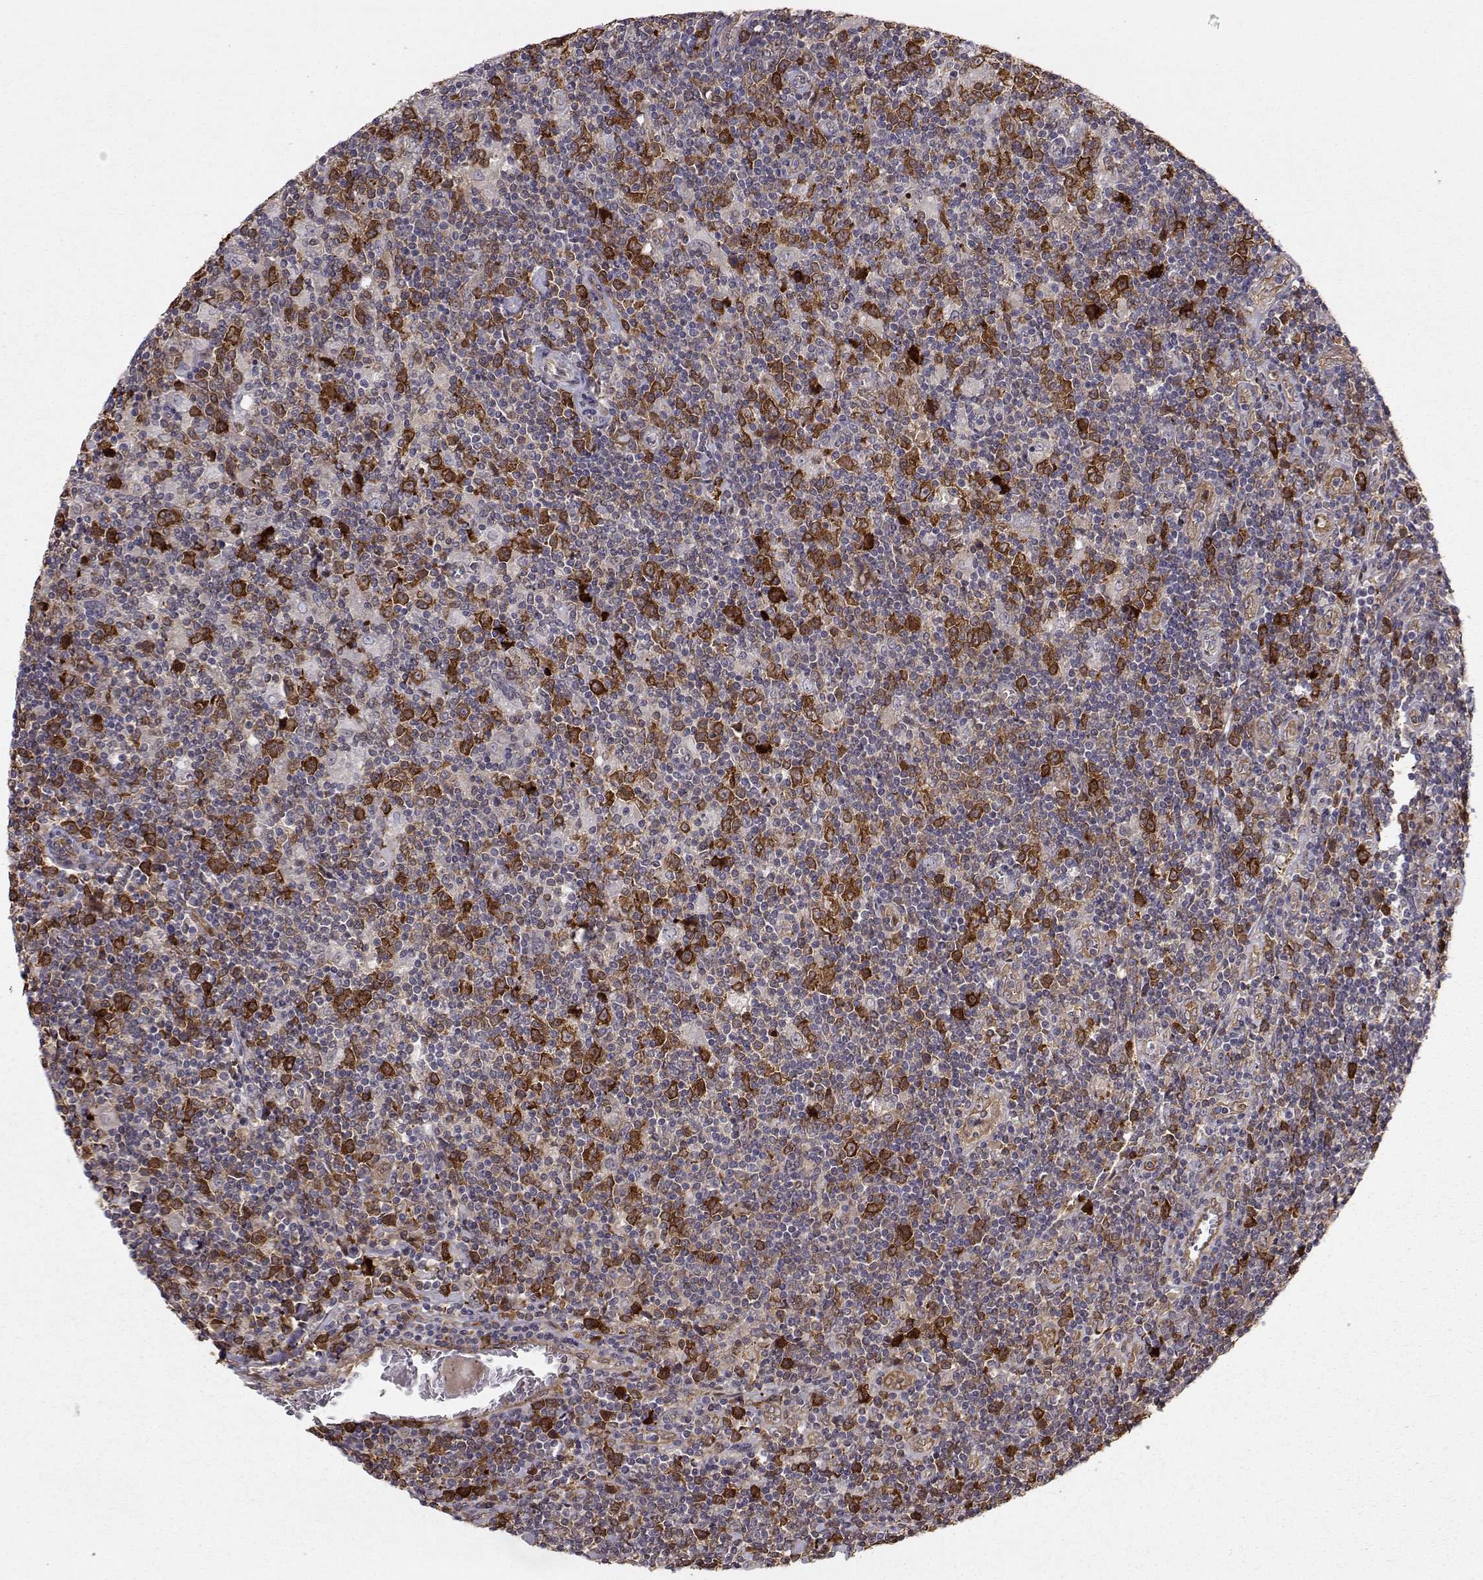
{"staining": {"intensity": "negative", "quantity": "none", "location": "none"}, "tissue": "lymphoma", "cell_type": "Tumor cells", "image_type": "cancer", "snomed": [{"axis": "morphology", "description": "Hodgkin's disease, NOS"}, {"axis": "topography", "description": "Lymph node"}], "caption": "Photomicrograph shows no significant protein expression in tumor cells of lymphoma.", "gene": "HSP90AB1", "patient": {"sex": "male", "age": 40}}